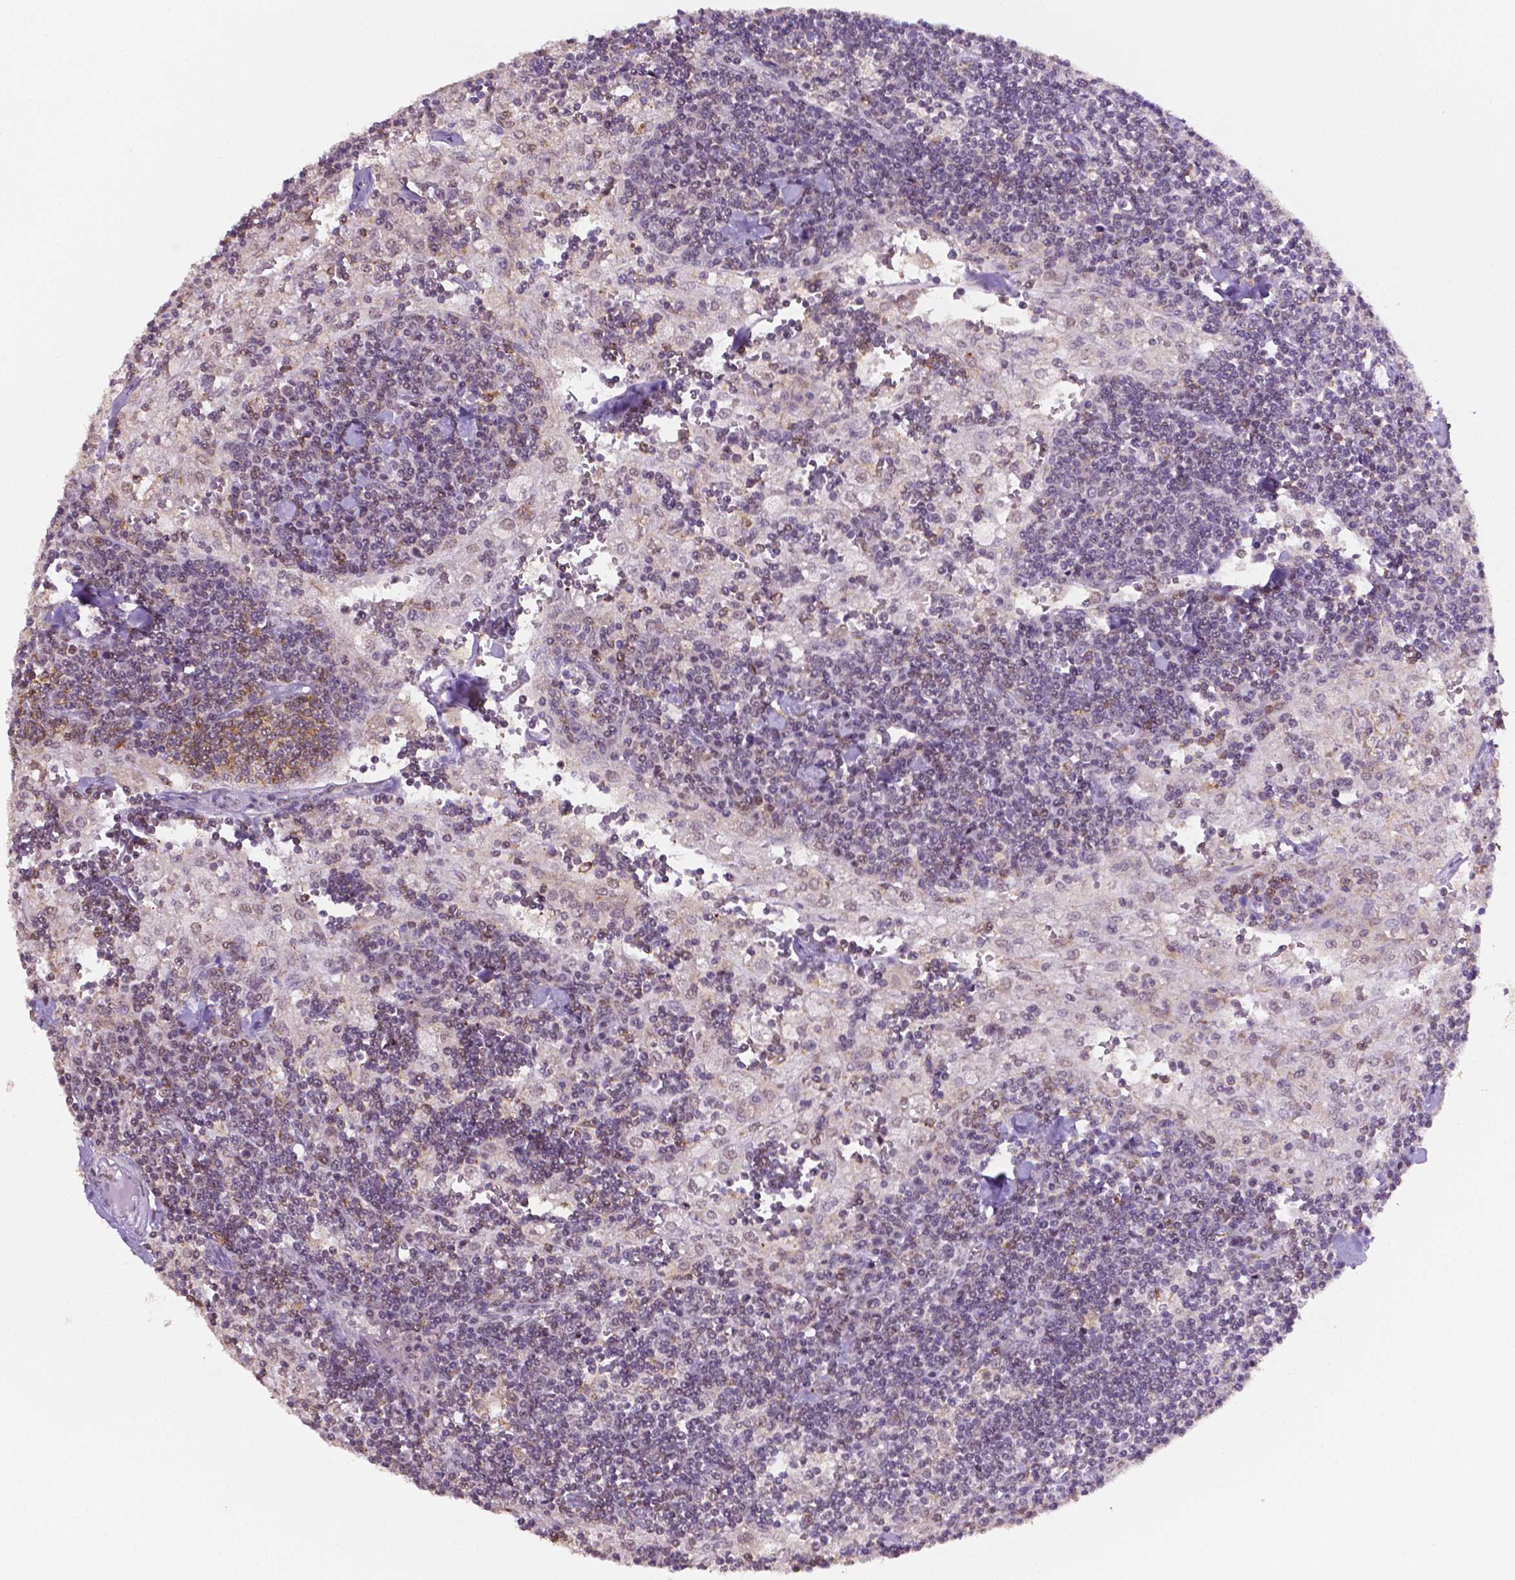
{"staining": {"intensity": "moderate", "quantity": "25%-75%", "location": "cytoplasmic/membranous,nuclear"}, "tissue": "lymph node", "cell_type": "Germinal center cells", "image_type": "normal", "snomed": [{"axis": "morphology", "description": "Normal tissue, NOS"}, {"axis": "topography", "description": "Lymph node"}], "caption": "Human lymph node stained with a protein marker reveals moderate staining in germinal center cells.", "gene": "PTPN6", "patient": {"sex": "male", "age": 55}}